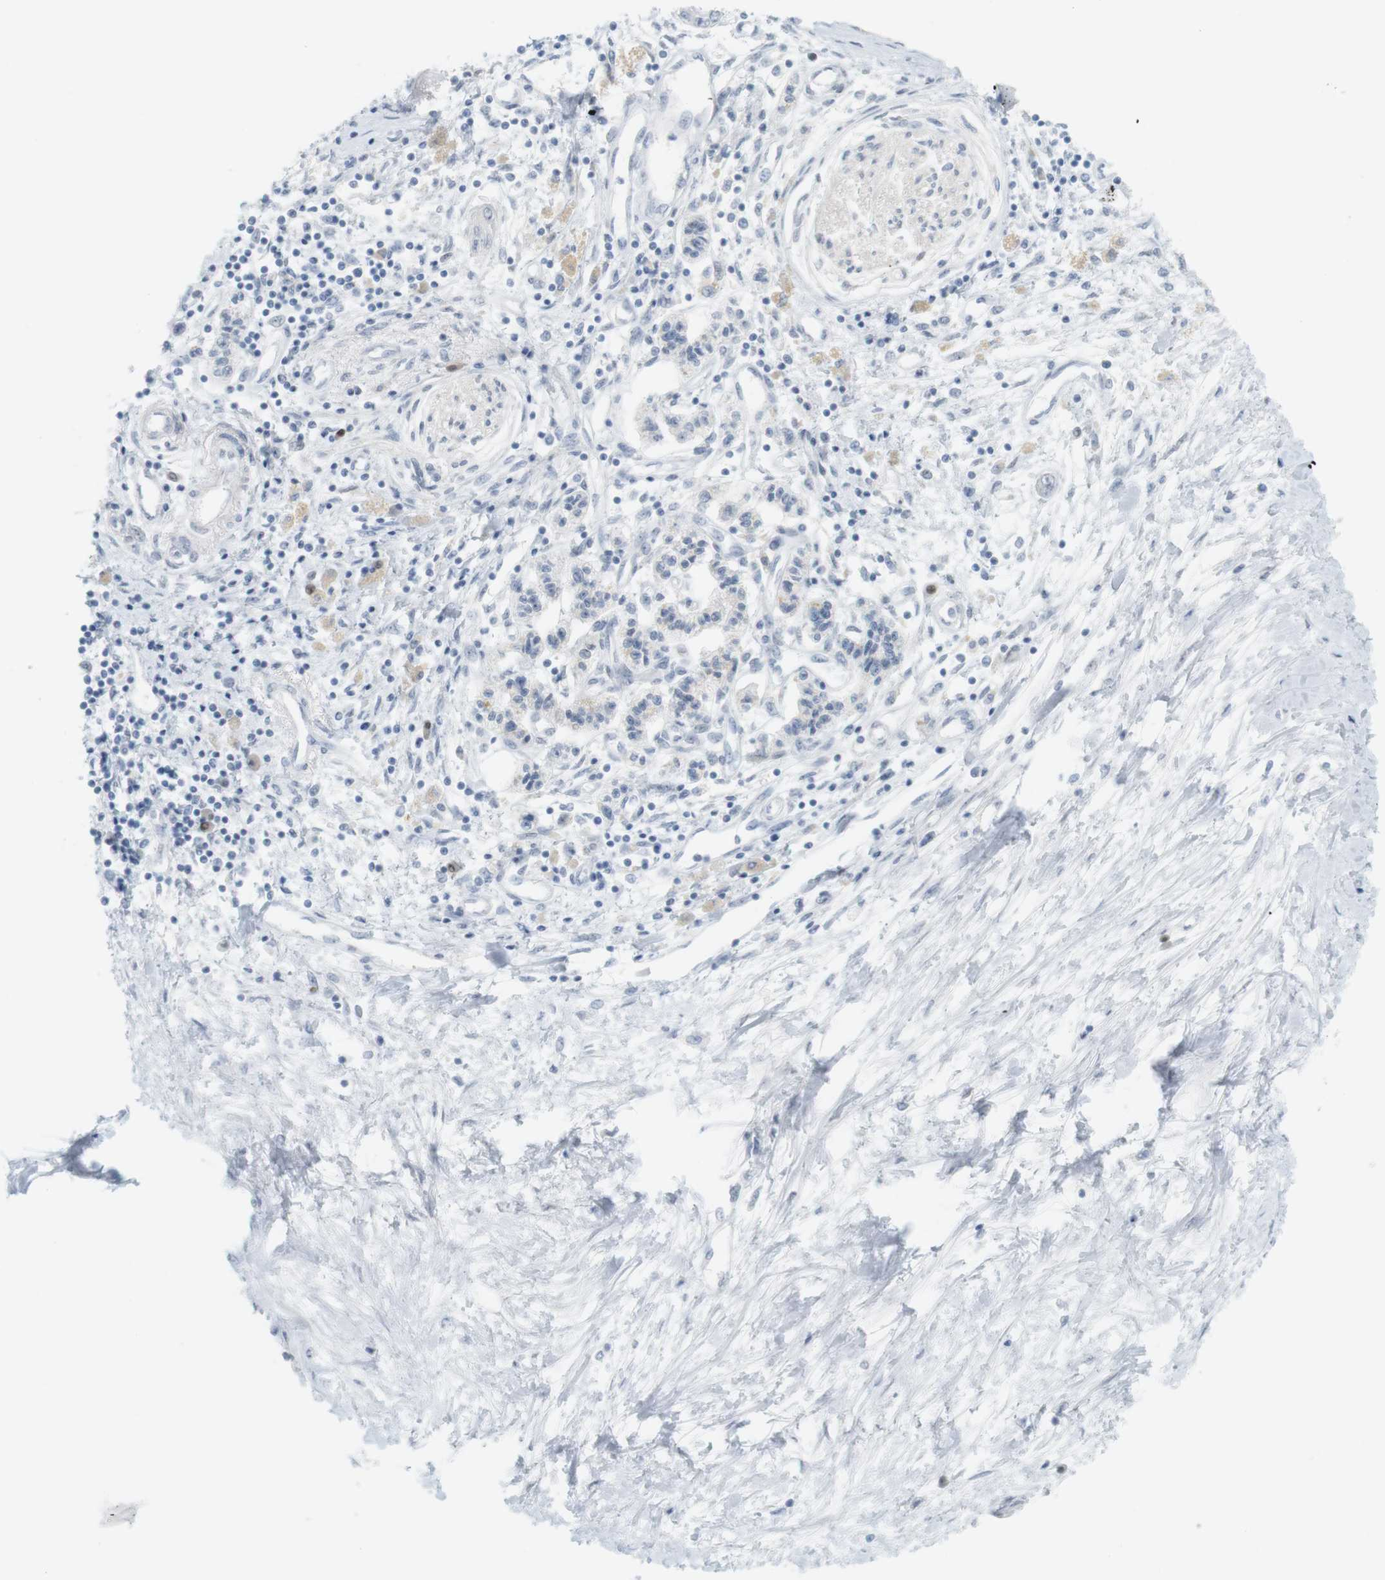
{"staining": {"intensity": "negative", "quantity": "none", "location": "none"}, "tissue": "pancreatic cancer", "cell_type": "Tumor cells", "image_type": "cancer", "snomed": [{"axis": "morphology", "description": "Adenocarcinoma, NOS"}, {"axis": "topography", "description": "Pancreas"}], "caption": "IHC of pancreatic adenocarcinoma shows no positivity in tumor cells. (IHC, brightfield microscopy, high magnification).", "gene": "CREB3L2", "patient": {"sex": "female", "age": 77}}